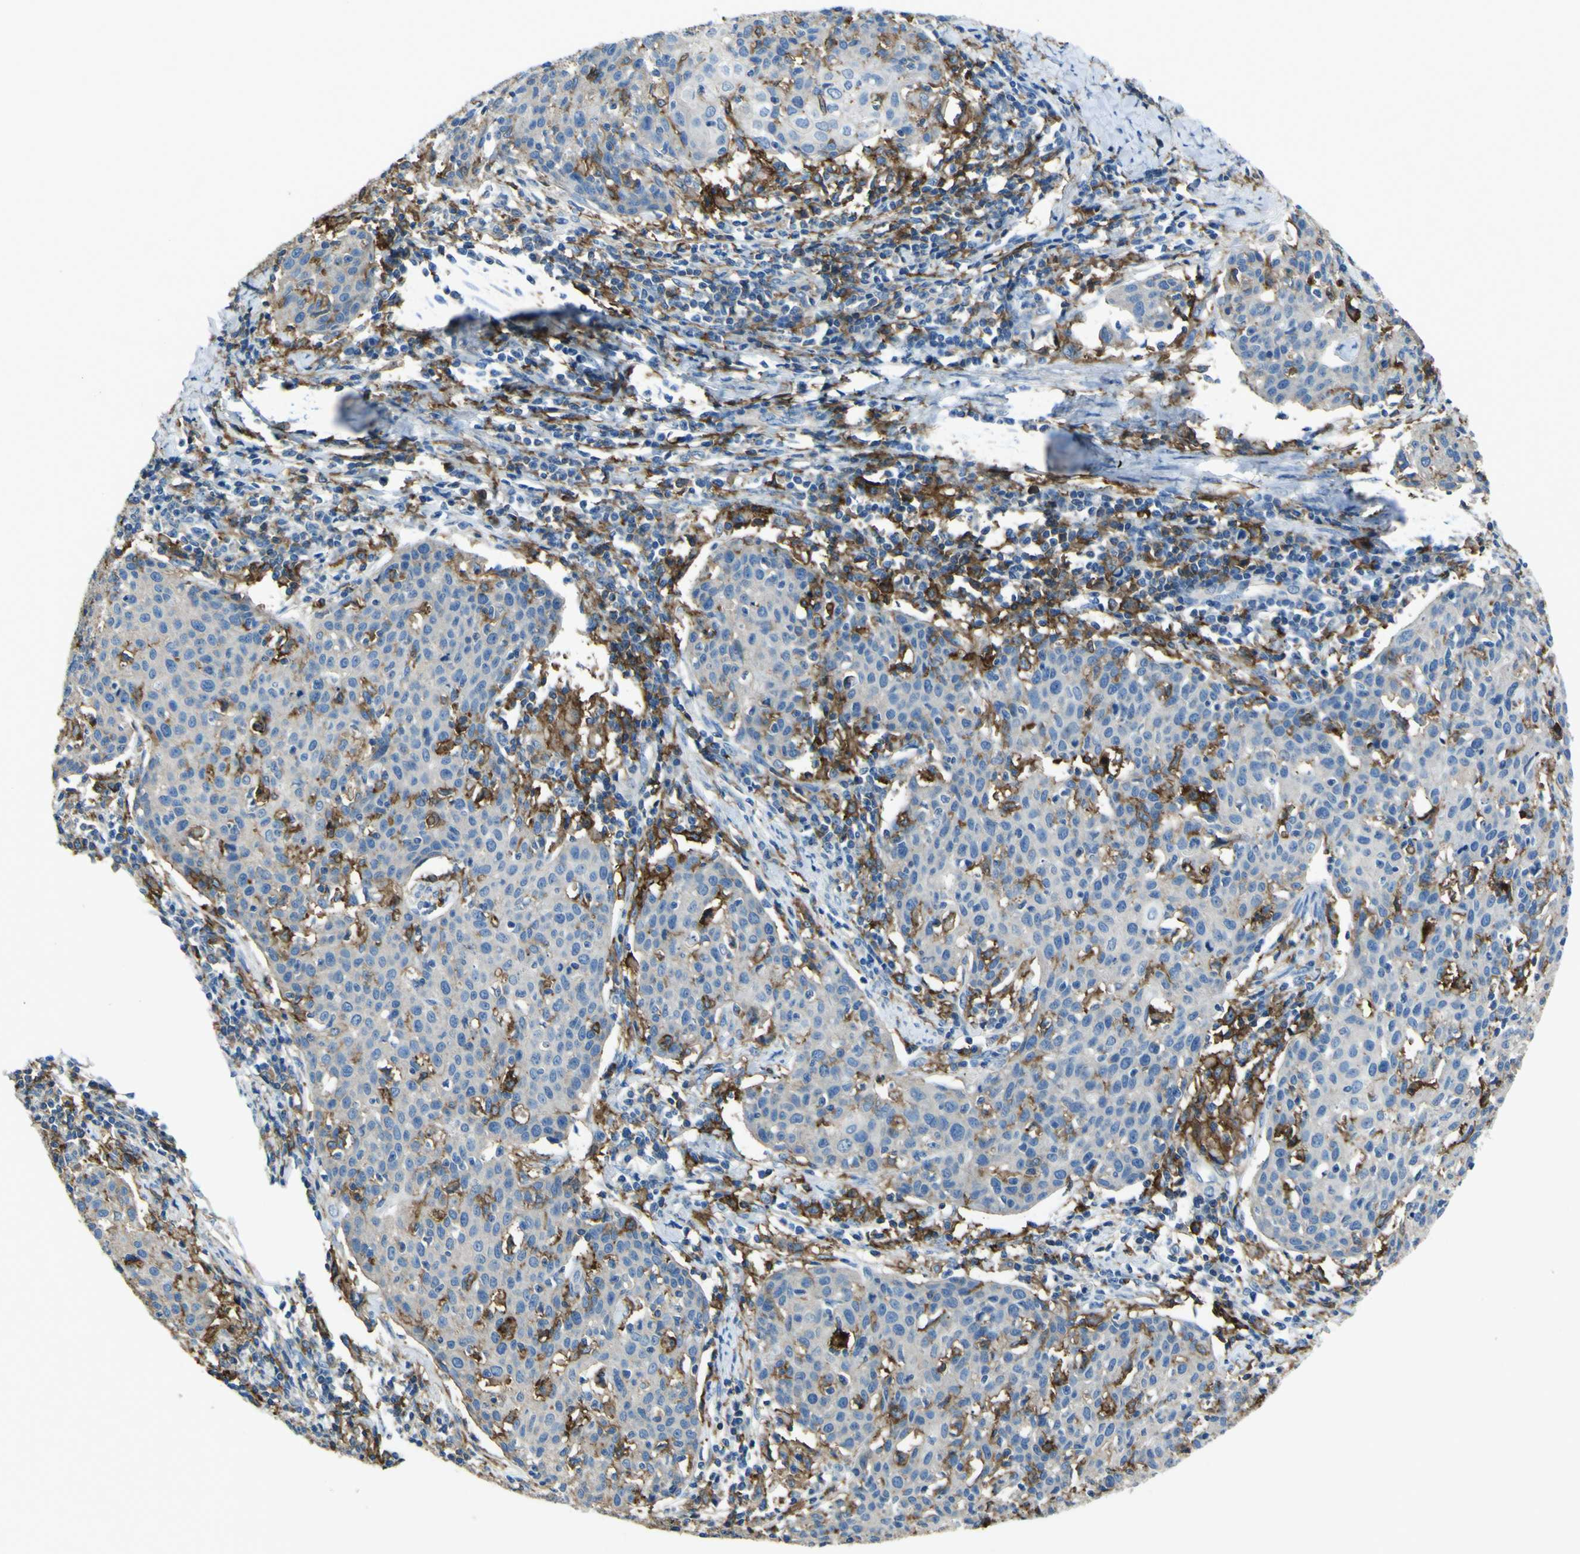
{"staining": {"intensity": "weak", "quantity": "<25%", "location": "cytoplasmic/membranous"}, "tissue": "cervical cancer", "cell_type": "Tumor cells", "image_type": "cancer", "snomed": [{"axis": "morphology", "description": "Squamous cell carcinoma, NOS"}, {"axis": "topography", "description": "Cervix"}], "caption": "The immunohistochemistry (IHC) histopathology image has no significant expression in tumor cells of cervical cancer tissue.", "gene": "LAIR1", "patient": {"sex": "female", "age": 38}}